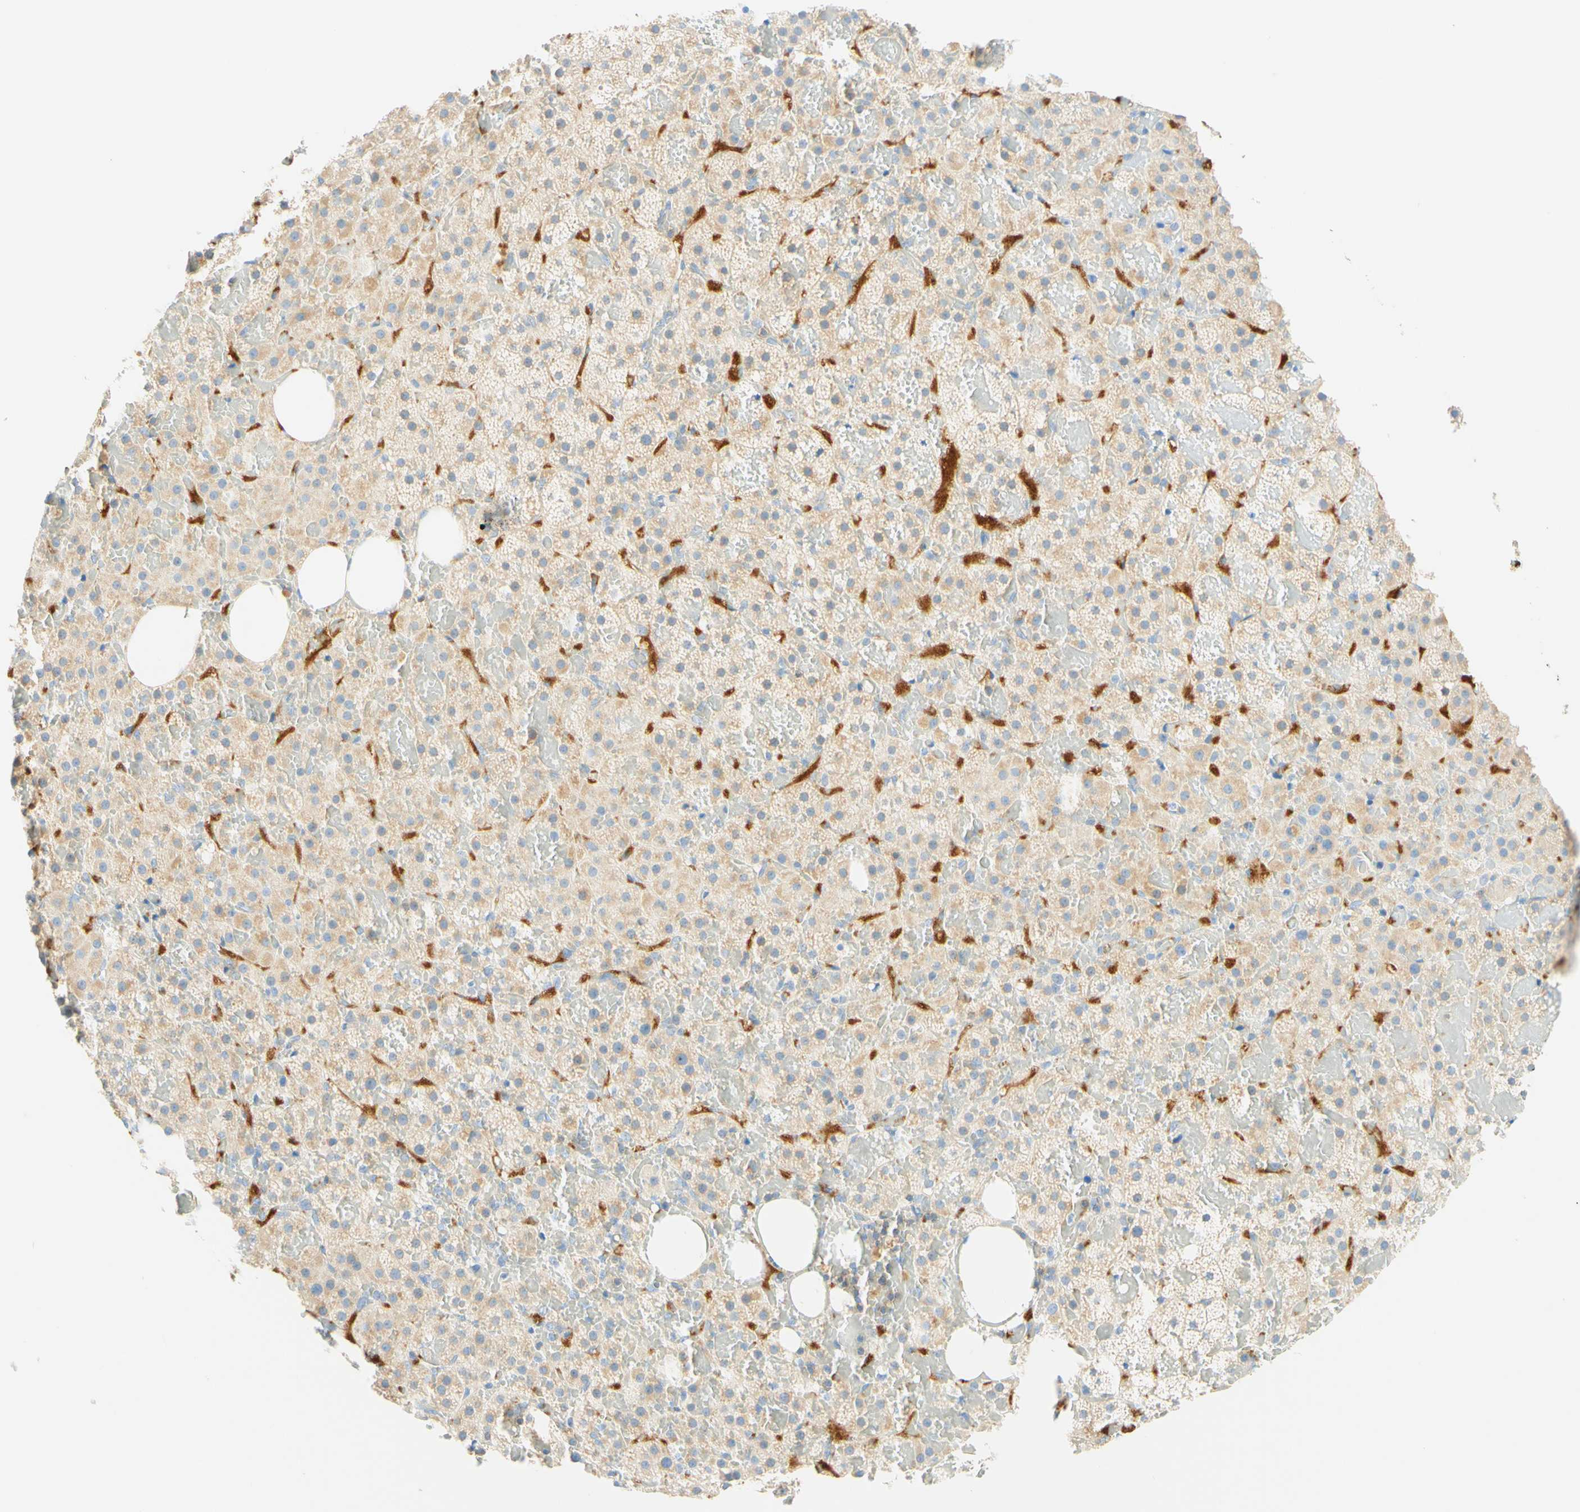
{"staining": {"intensity": "weak", "quantity": "25%-75%", "location": "cytoplasmic/membranous"}, "tissue": "adrenal gland", "cell_type": "Glandular cells", "image_type": "normal", "snomed": [{"axis": "morphology", "description": "Normal tissue, NOS"}, {"axis": "topography", "description": "Adrenal gland"}], "caption": "Adrenal gland stained with immunohistochemistry demonstrates weak cytoplasmic/membranous staining in approximately 25%-75% of glandular cells.", "gene": "LAT", "patient": {"sex": "female", "age": 59}}